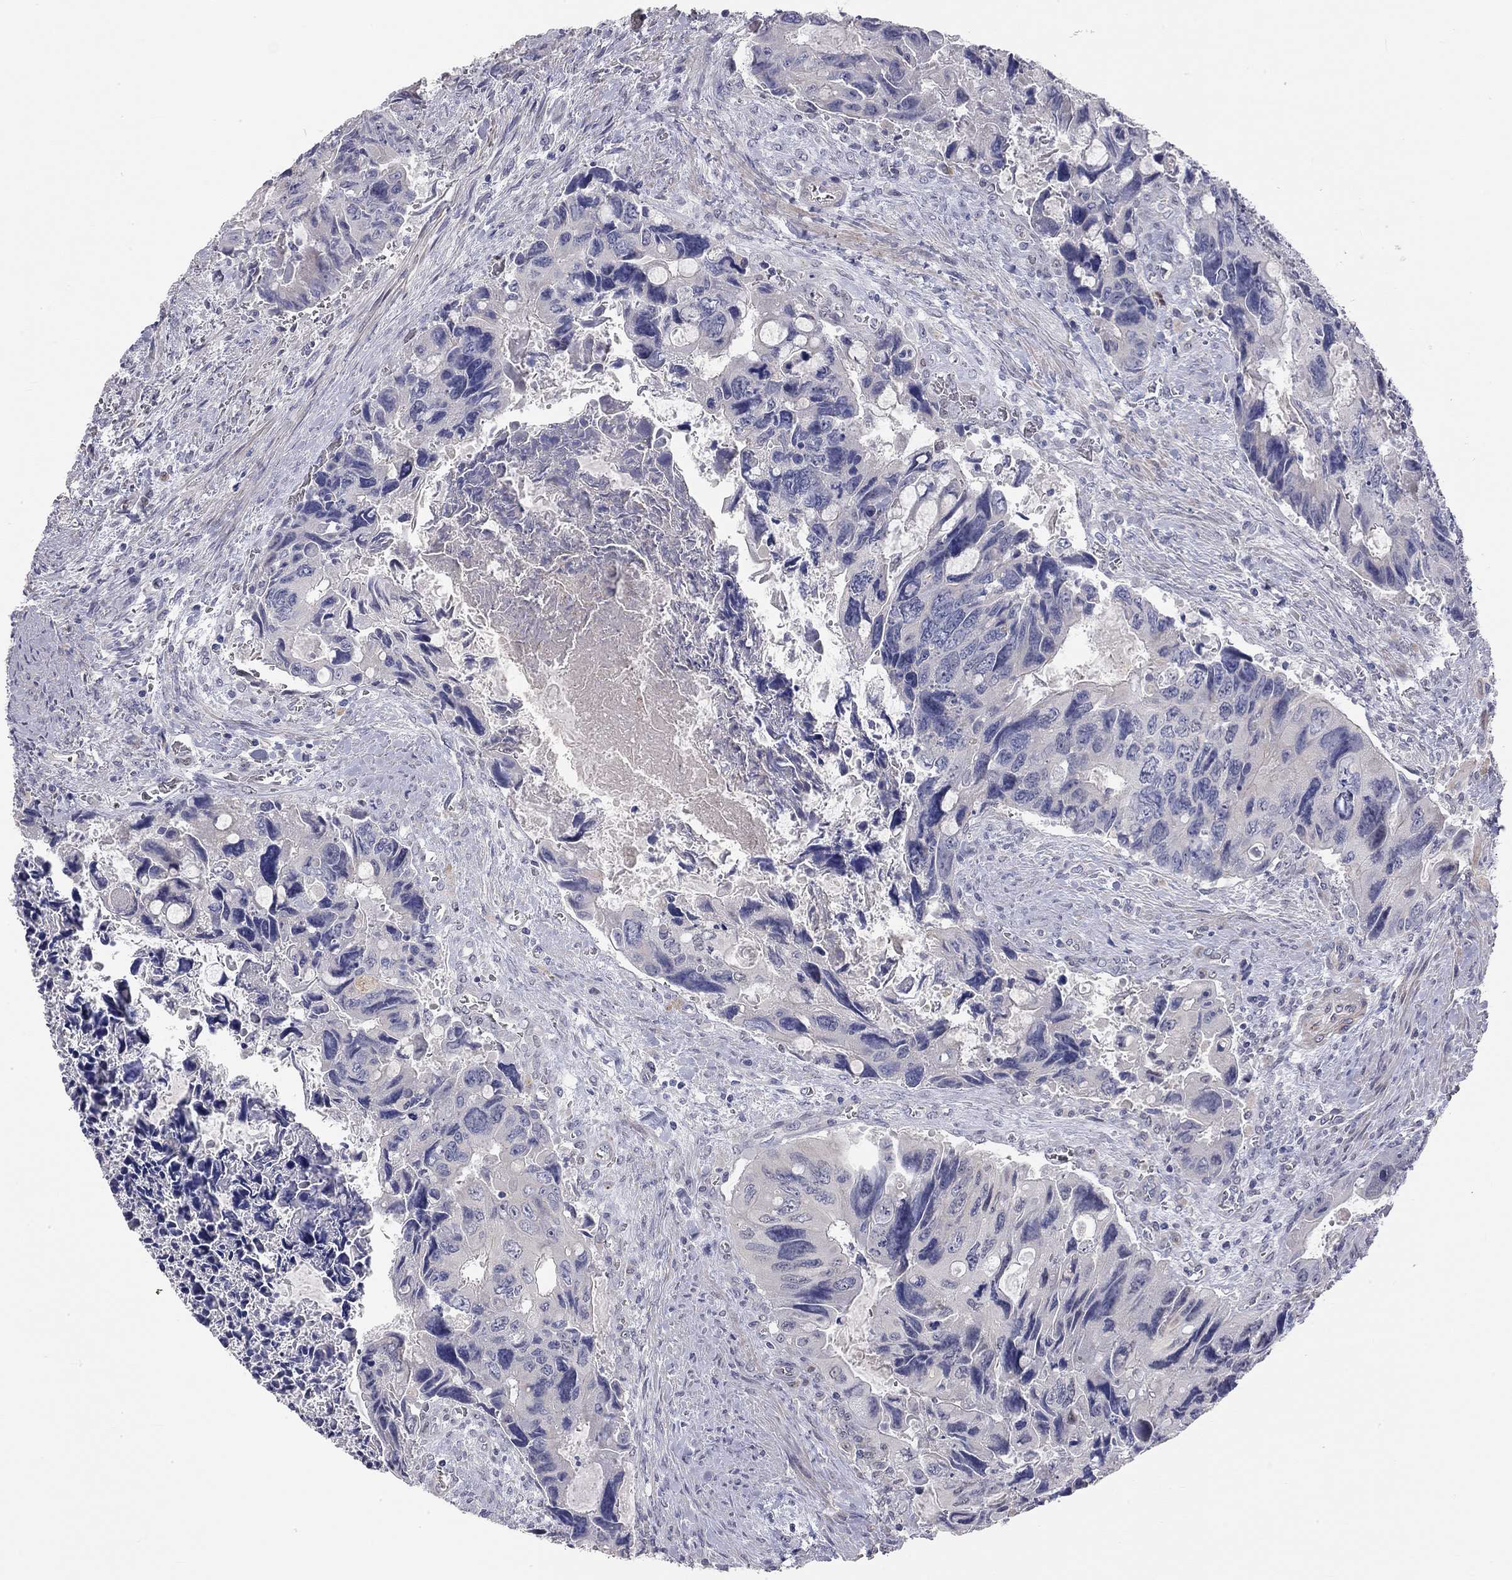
{"staining": {"intensity": "negative", "quantity": "none", "location": "none"}, "tissue": "colorectal cancer", "cell_type": "Tumor cells", "image_type": "cancer", "snomed": [{"axis": "morphology", "description": "Adenocarcinoma, NOS"}, {"axis": "topography", "description": "Rectum"}], "caption": "Immunohistochemical staining of human colorectal cancer (adenocarcinoma) demonstrates no significant positivity in tumor cells.", "gene": "PAPSS2", "patient": {"sex": "male", "age": 62}}